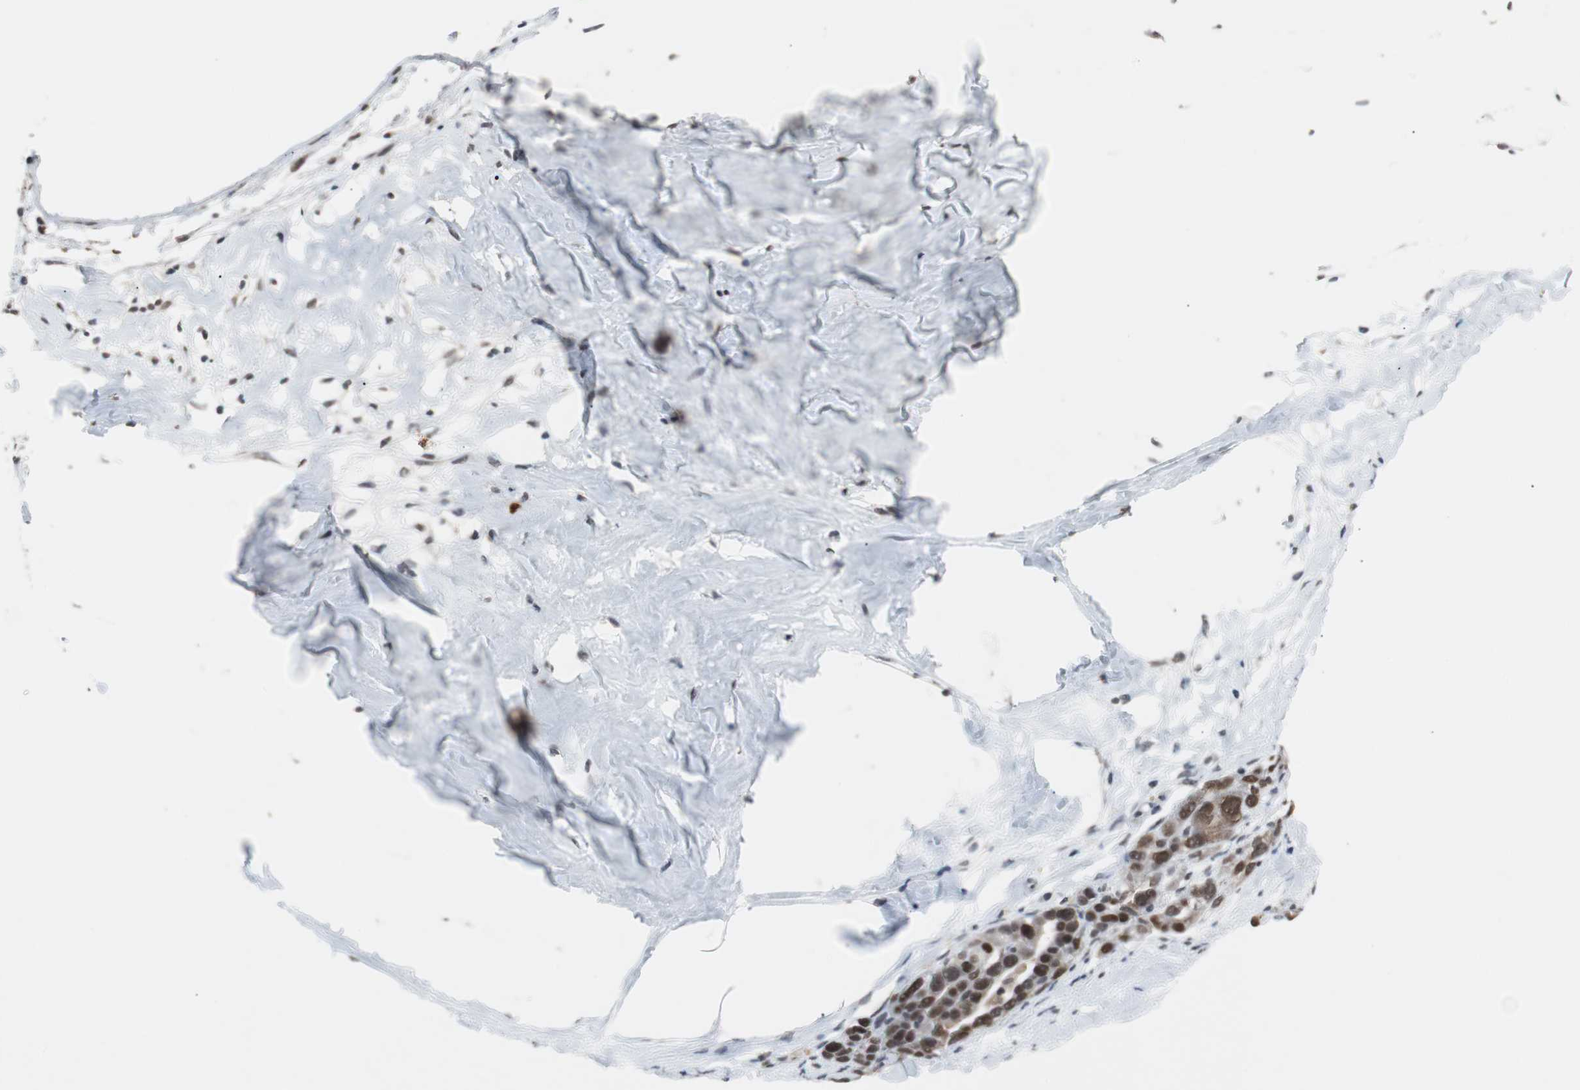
{"staining": {"intensity": "strong", "quantity": ">75%", "location": "cytoplasmic/membranous,nuclear"}, "tissue": "ovarian cancer", "cell_type": "Tumor cells", "image_type": "cancer", "snomed": [{"axis": "morphology", "description": "Cystadenocarcinoma, serous, NOS"}, {"axis": "topography", "description": "Ovary"}], "caption": "Tumor cells reveal strong cytoplasmic/membranous and nuclear positivity in about >75% of cells in ovarian cancer (serous cystadenocarcinoma).", "gene": "TAF7", "patient": {"sex": "female", "age": 66}}